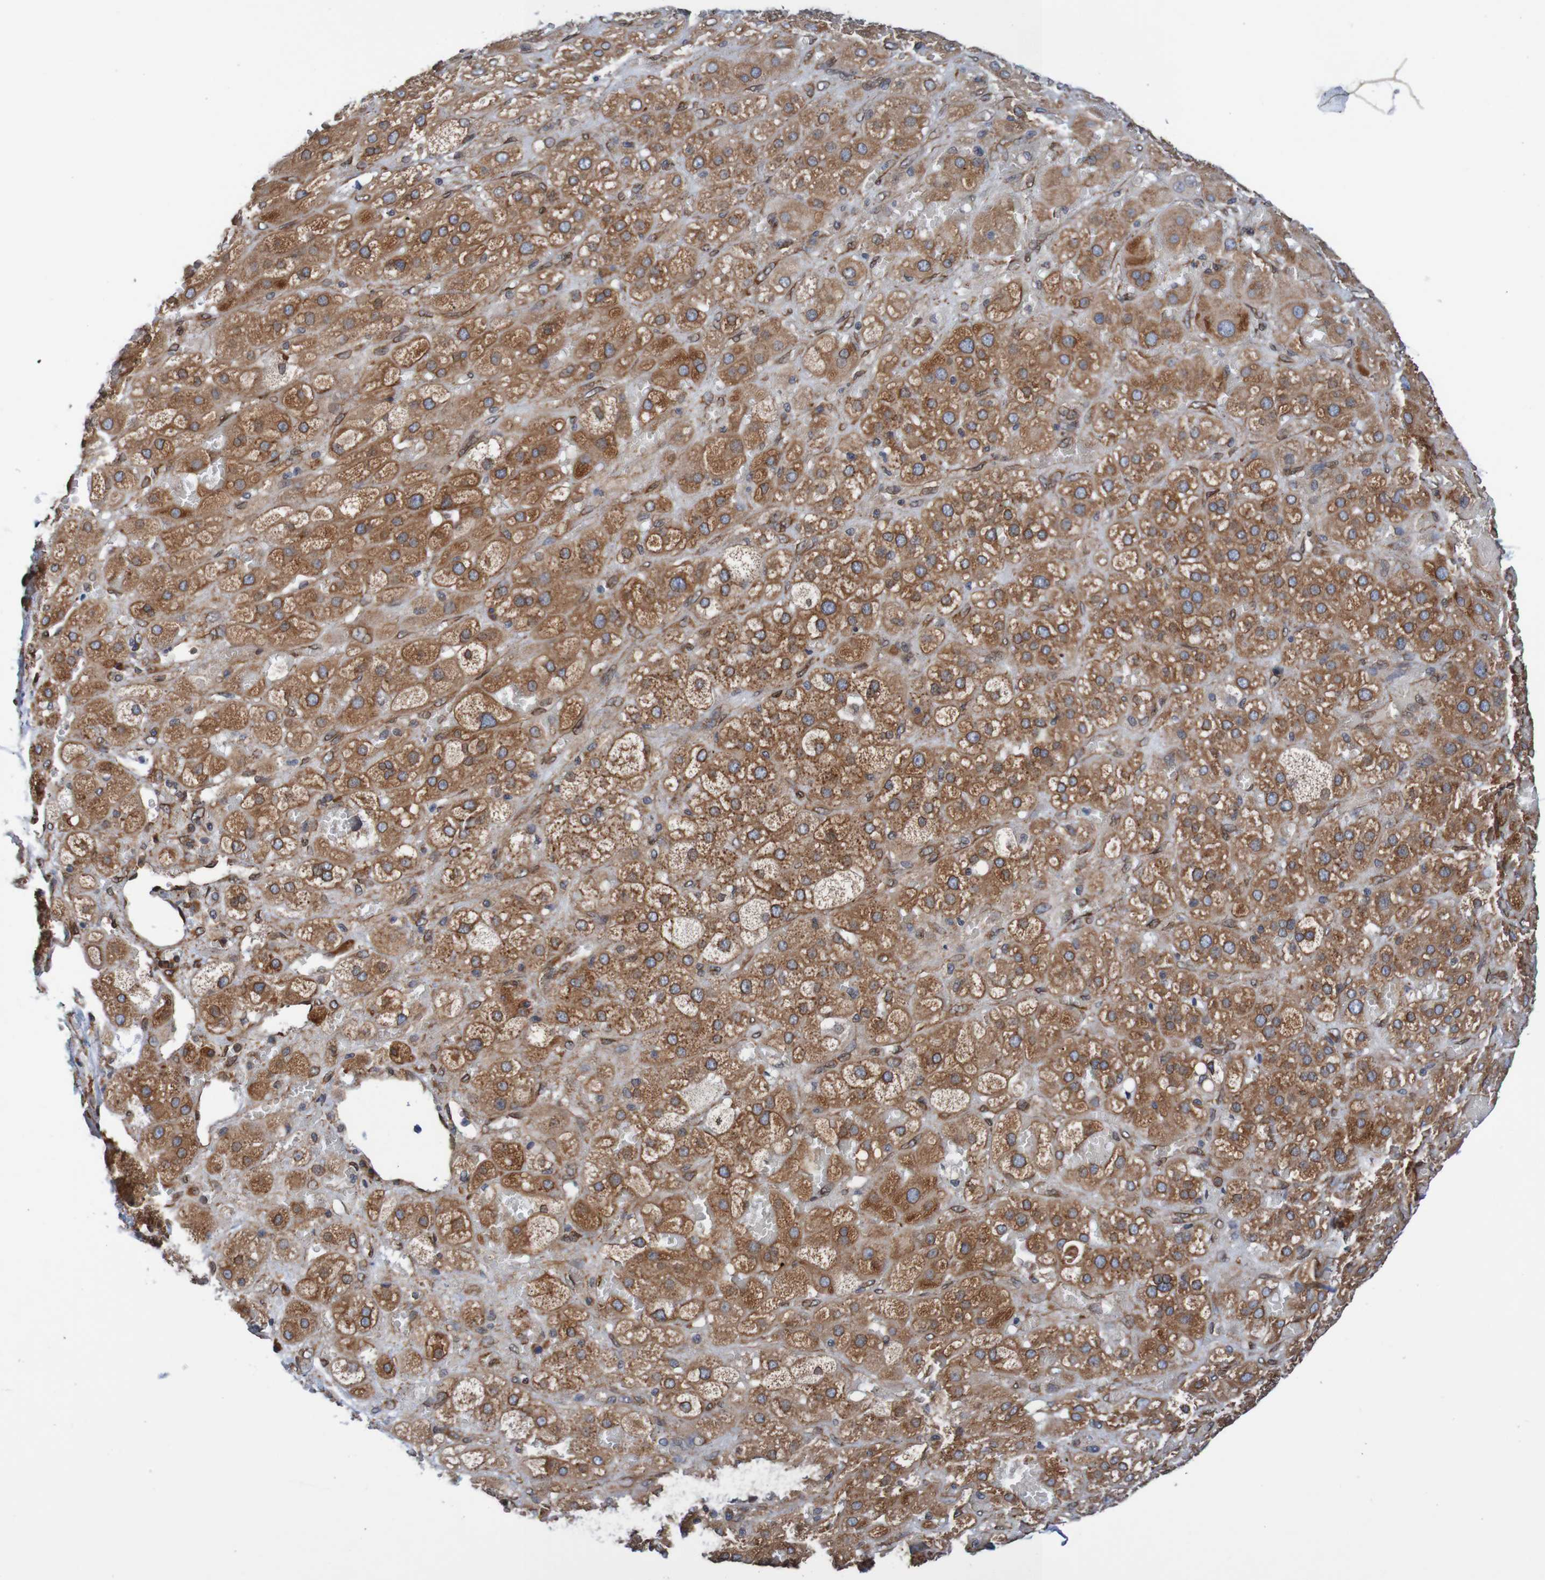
{"staining": {"intensity": "moderate", "quantity": ">75%", "location": "cytoplasmic/membranous"}, "tissue": "adrenal gland", "cell_type": "Glandular cells", "image_type": "normal", "snomed": [{"axis": "morphology", "description": "Normal tissue, NOS"}, {"axis": "topography", "description": "Adrenal gland"}], "caption": "An IHC histopathology image of benign tissue is shown. Protein staining in brown highlights moderate cytoplasmic/membranous positivity in adrenal gland within glandular cells. The staining is performed using DAB brown chromogen to label protein expression. The nuclei are counter-stained blue using hematoxylin.", "gene": "TMEM109", "patient": {"sex": "female", "age": 47}}